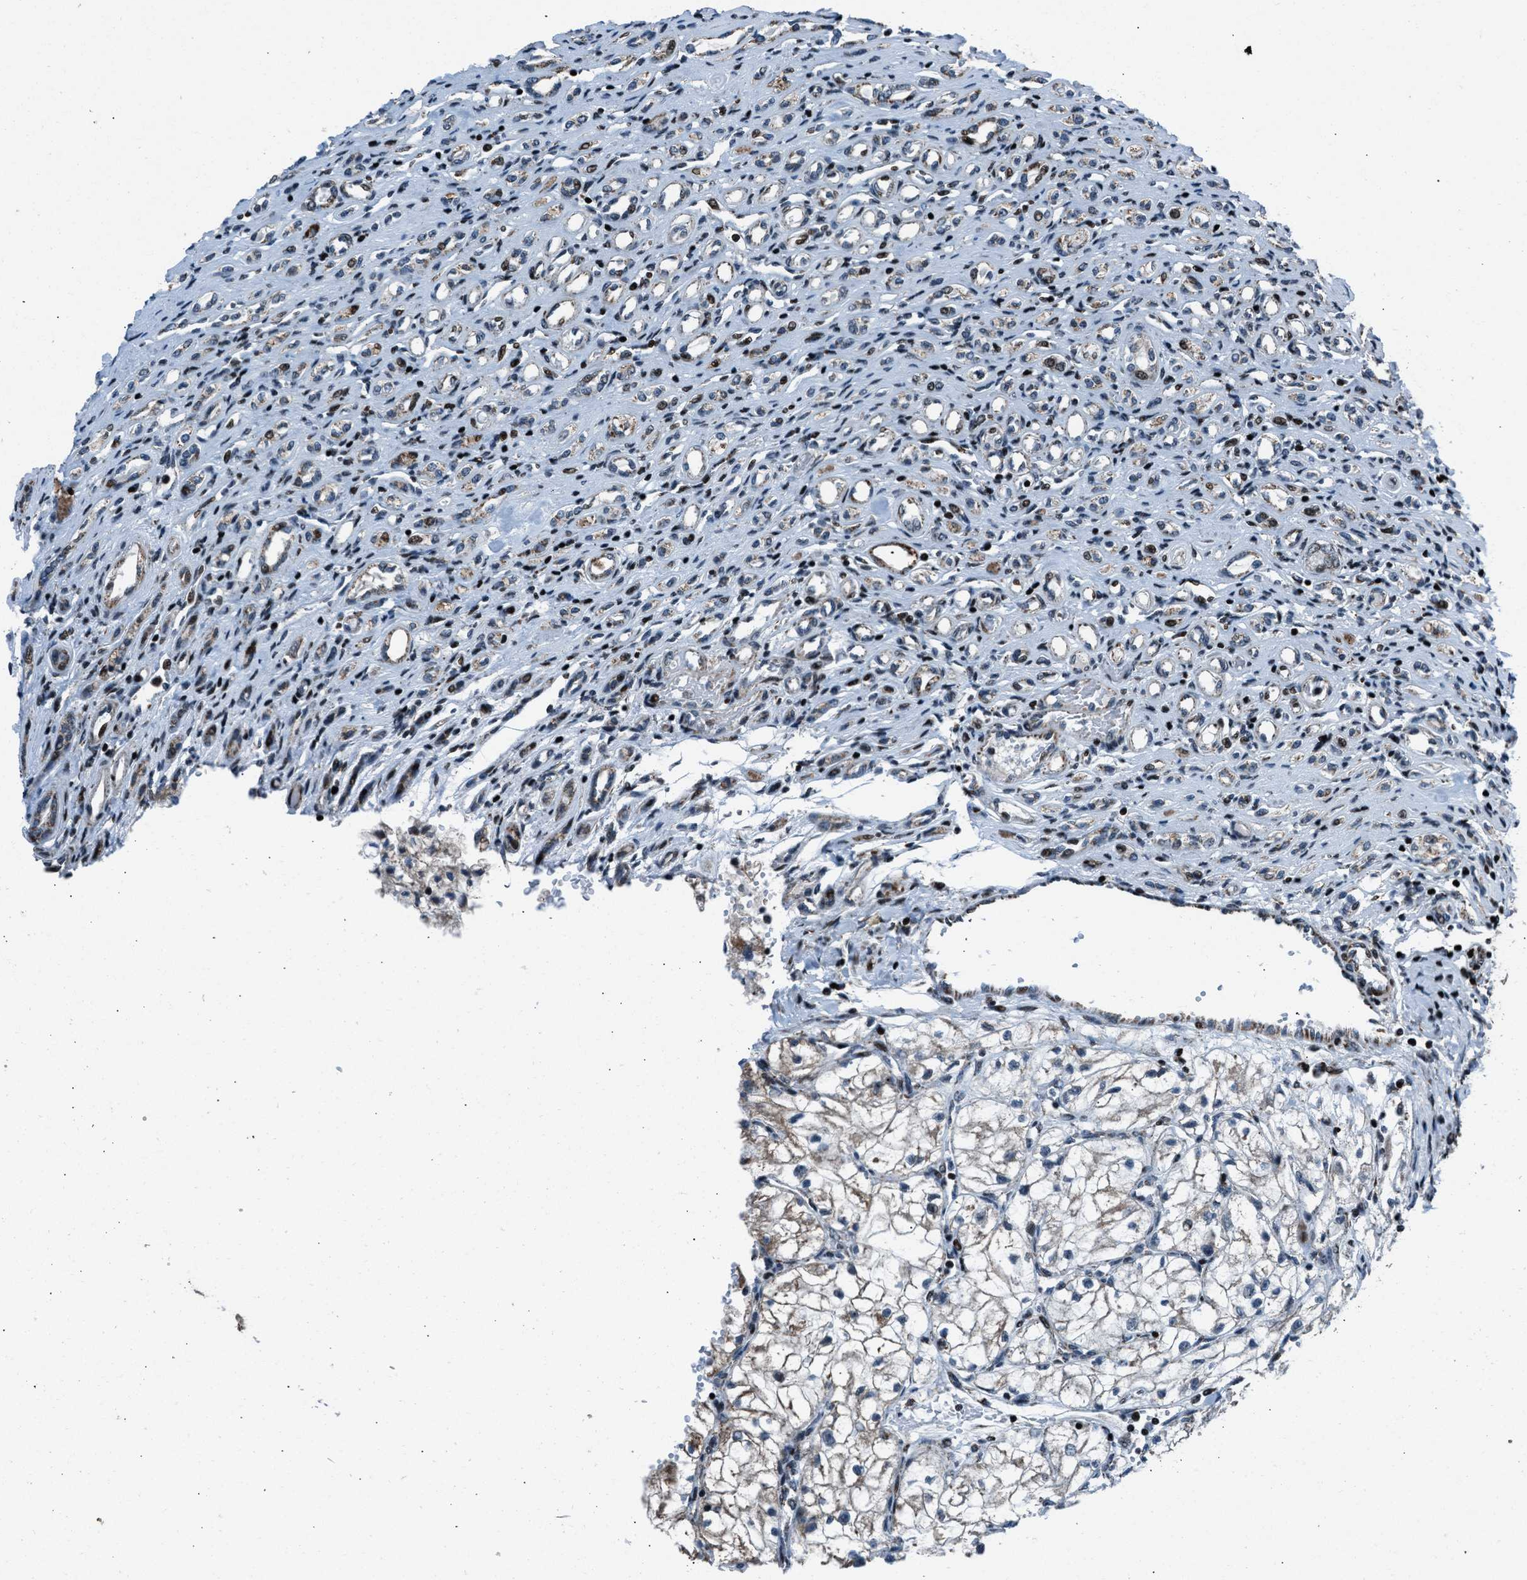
{"staining": {"intensity": "negative", "quantity": "none", "location": "none"}, "tissue": "renal cancer", "cell_type": "Tumor cells", "image_type": "cancer", "snomed": [{"axis": "morphology", "description": "Adenocarcinoma, NOS"}, {"axis": "topography", "description": "Kidney"}], "caption": "The image demonstrates no significant positivity in tumor cells of renal cancer (adenocarcinoma). The staining was performed using DAB (3,3'-diaminobenzidine) to visualize the protein expression in brown, while the nuclei were stained in blue with hematoxylin (Magnification: 20x).", "gene": "MORC3", "patient": {"sex": "female", "age": 70}}